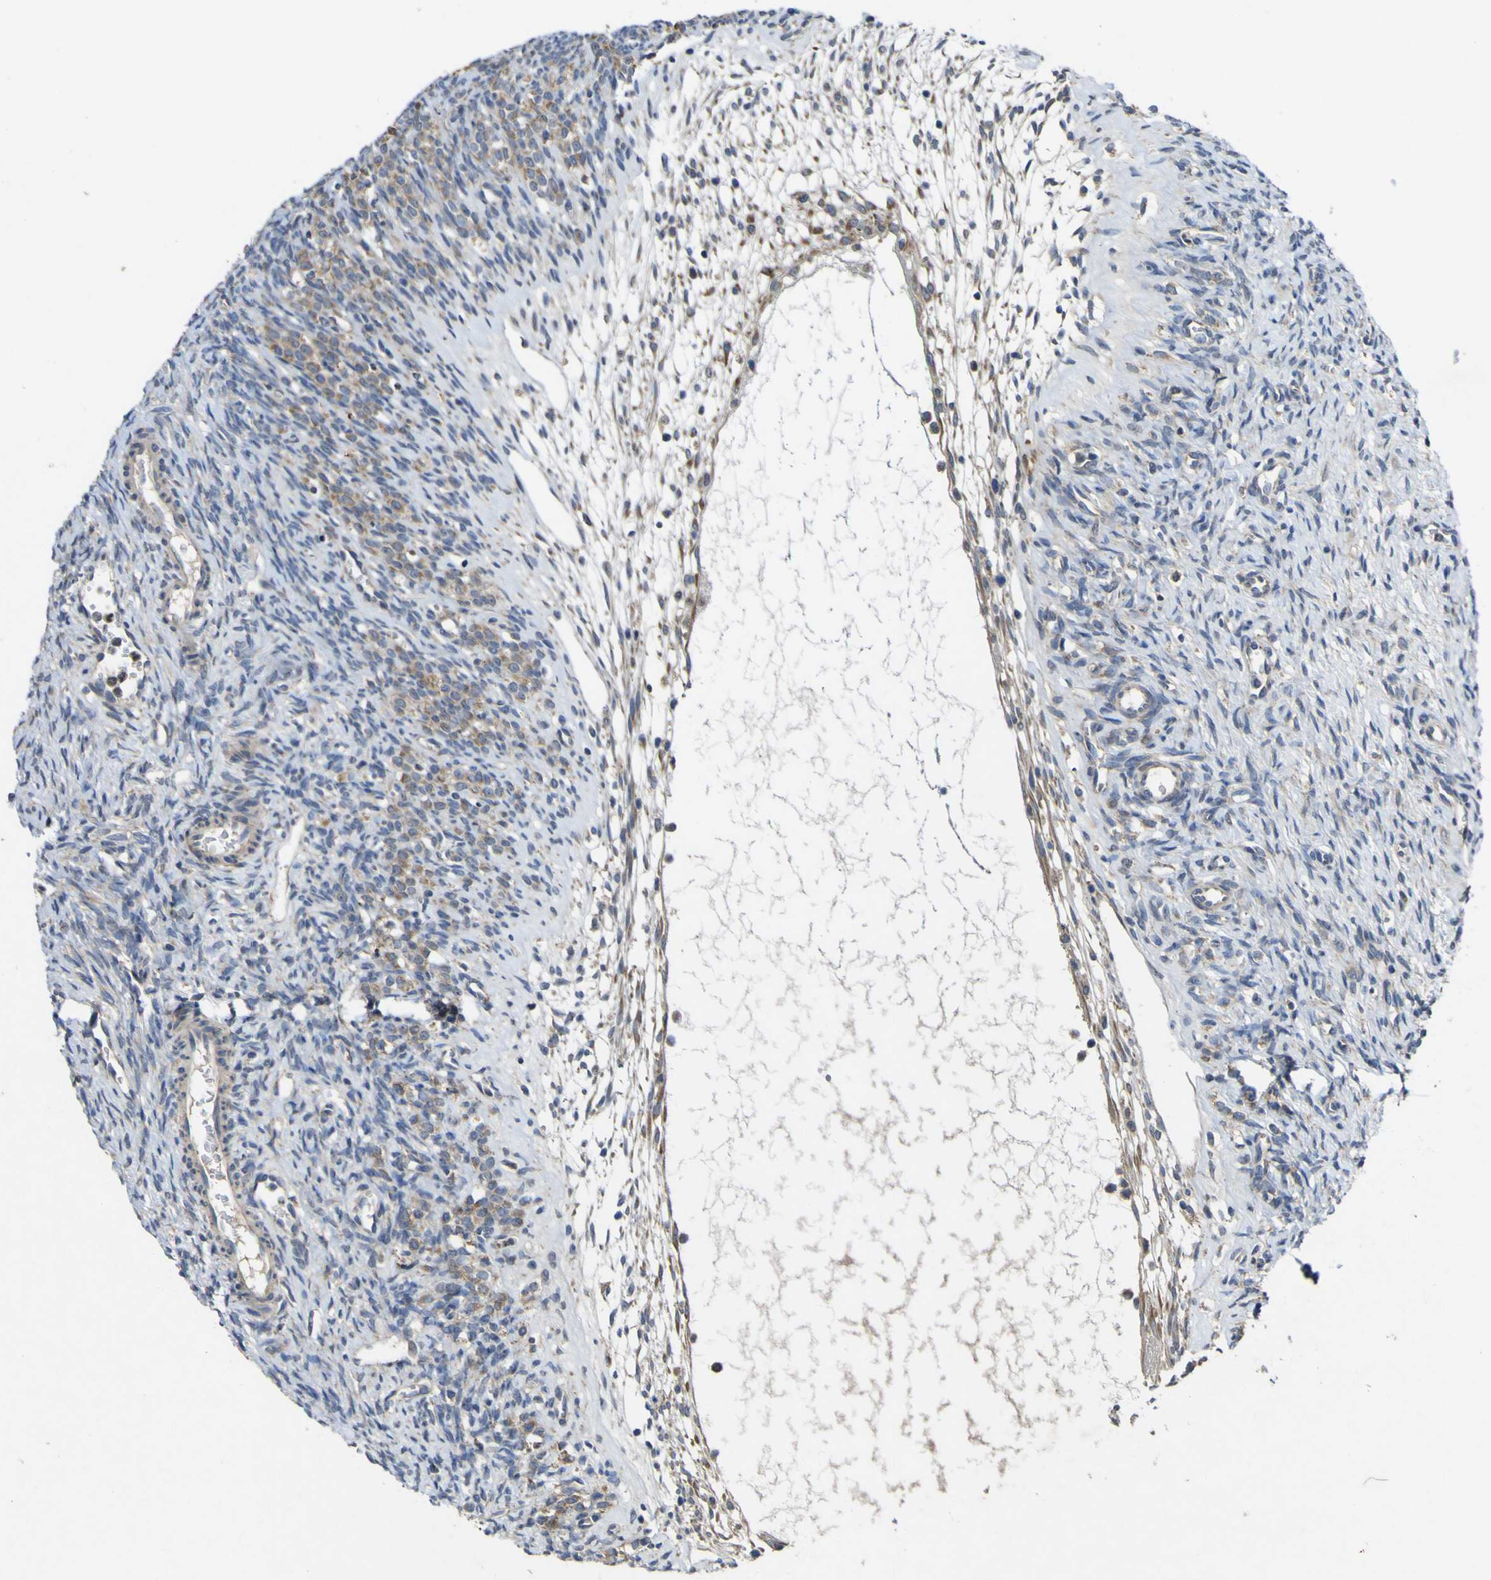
{"staining": {"intensity": "weak", "quantity": ">75%", "location": "cytoplasmic/membranous"}, "tissue": "ovary", "cell_type": "Follicle cells", "image_type": "normal", "snomed": [{"axis": "morphology", "description": "Normal tissue, NOS"}, {"axis": "topography", "description": "Ovary"}], "caption": "Protein expression analysis of normal ovary shows weak cytoplasmic/membranous expression in about >75% of follicle cells.", "gene": "IRAK2", "patient": {"sex": "female", "age": 33}}